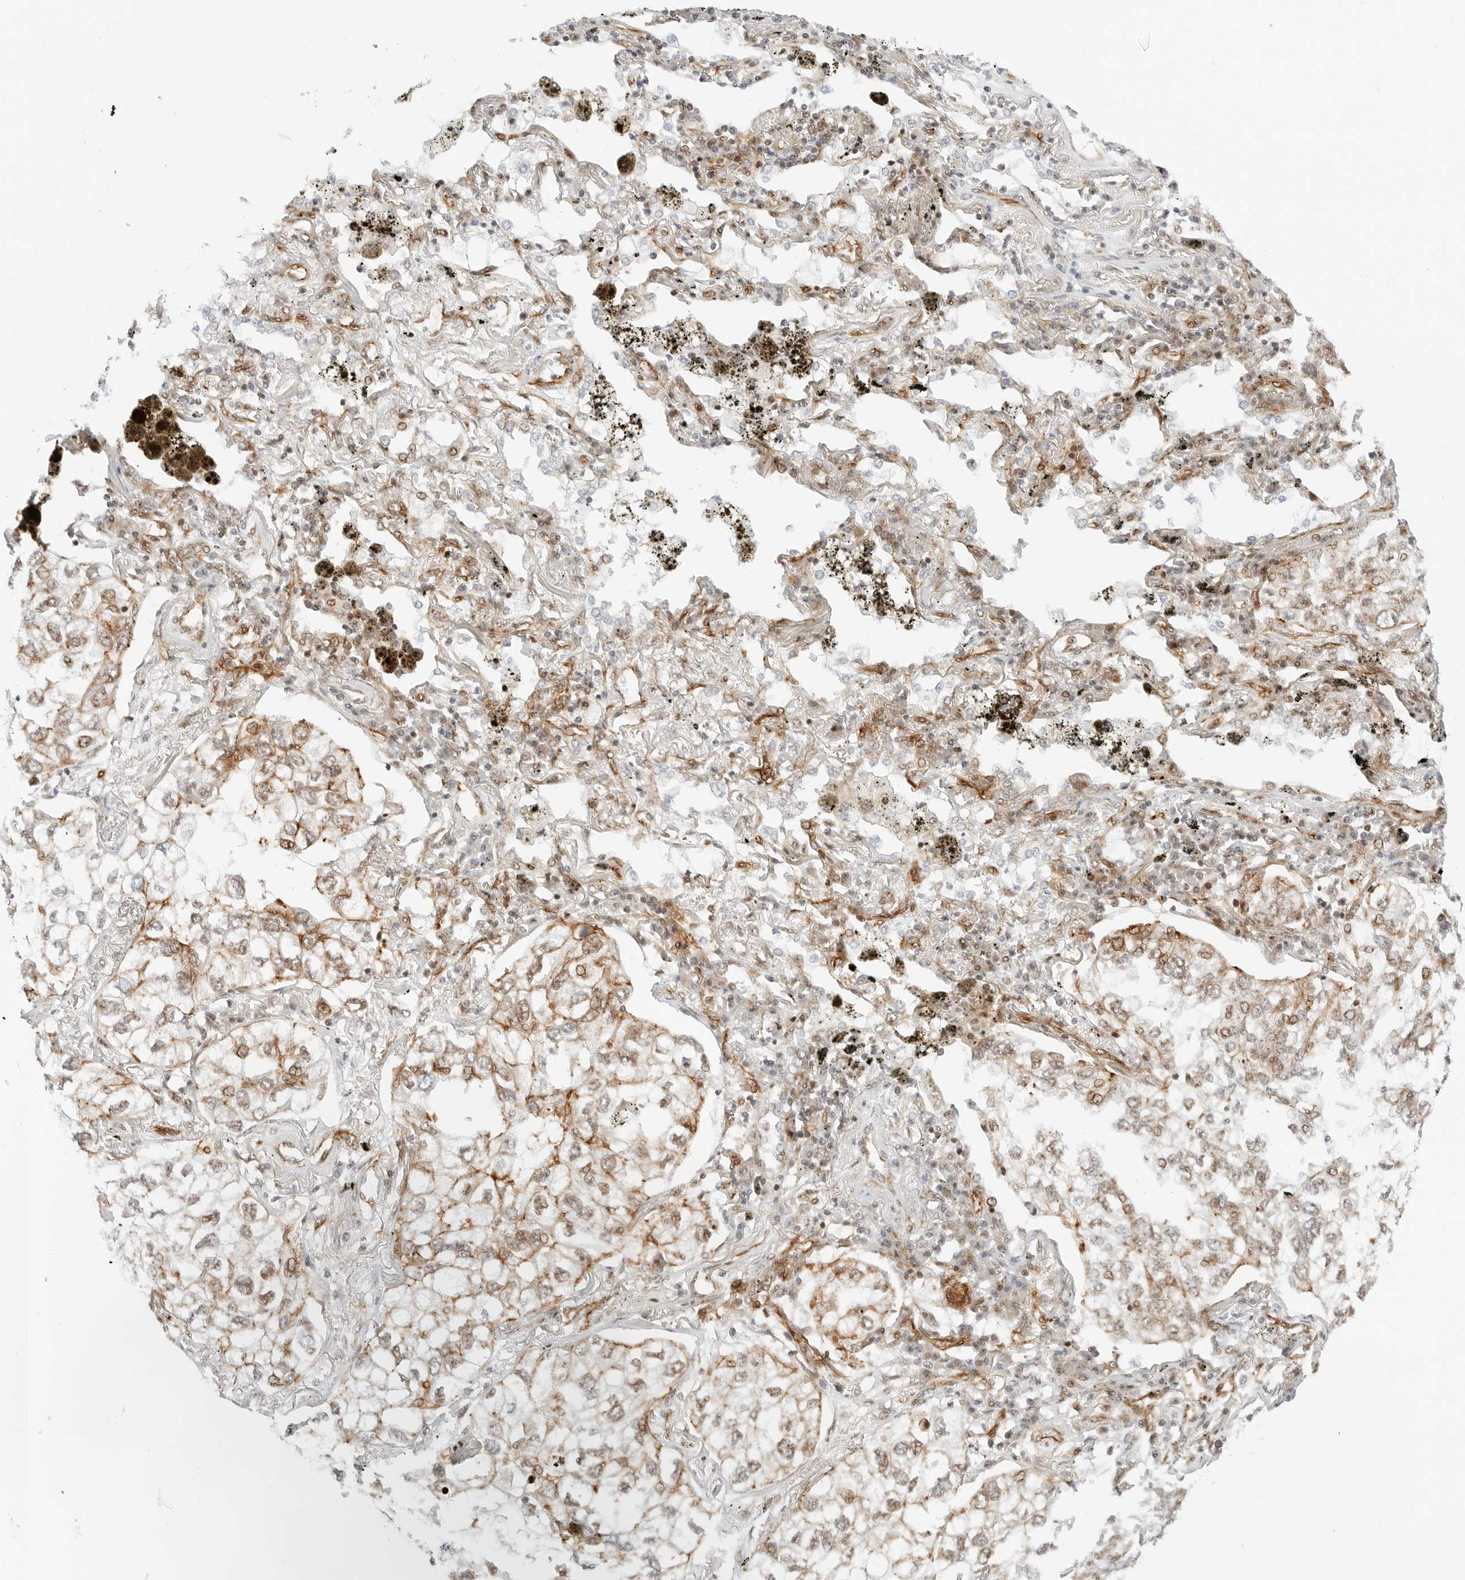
{"staining": {"intensity": "moderate", "quantity": "<25%", "location": "cytoplasmic/membranous,nuclear"}, "tissue": "lung cancer", "cell_type": "Tumor cells", "image_type": "cancer", "snomed": [{"axis": "morphology", "description": "Adenocarcinoma, NOS"}, {"axis": "topography", "description": "Lung"}], "caption": "High-magnification brightfield microscopy of lung cancer (adenocarcinoma) stained with DAB (3,3'-diaminobenzidine) (brown) and counterstained with hematoxylin (blue). tumor cells exhibit moderate cytoplasmic/membranous and nuclear positivity is identified in about<25% of cells.", "gene": "ZNF613", "patient": {"sex": "male", "age": 65}}